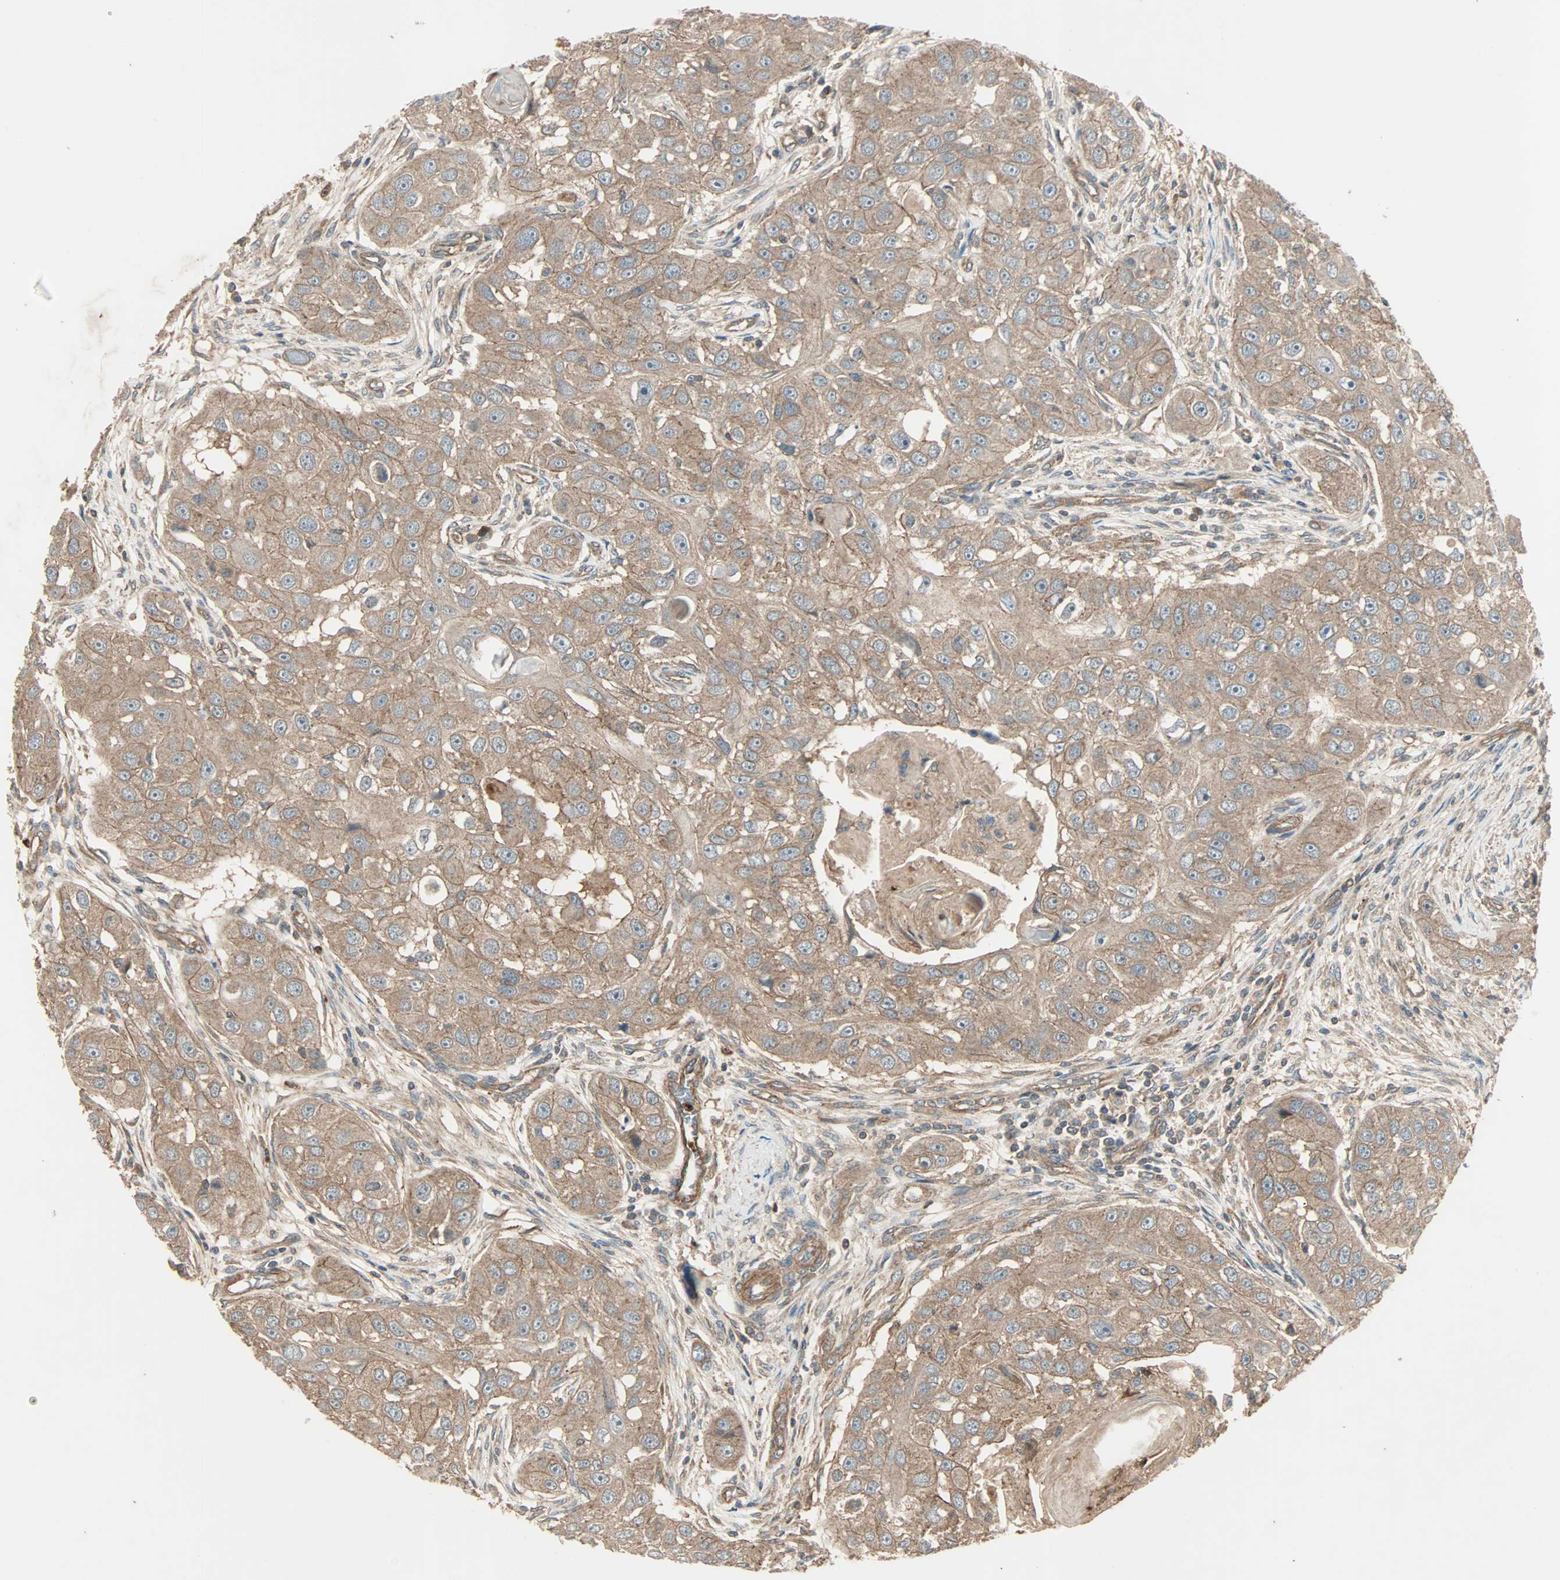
{"staining": {"intensity": "moderate", "quantity": ">75%", "location": "cytoplasmic/membranous"}, "tissue": "head and neck cancer", "cell_type": "Tumor cells", "image_type": "cancer", "snomed": [{"axis": "morphology", "description": "Normal tissue, NOS"}, {"axis": "morphology", "description": "Squamous cell carcinoma, NOS"}, {"axis": "topography", "description": "Skeletal muscle"}, {"axis": "topography", "description": "Head-Neck"}], "caption": "Protein expression analysis of head and neck squamous cell carcinoma exhibits moderate cytoplasmic/membranous staining in approximately >75% of tumor cells.", "gene": "GCK", "patient": {"sex": "male", "age": 51}}